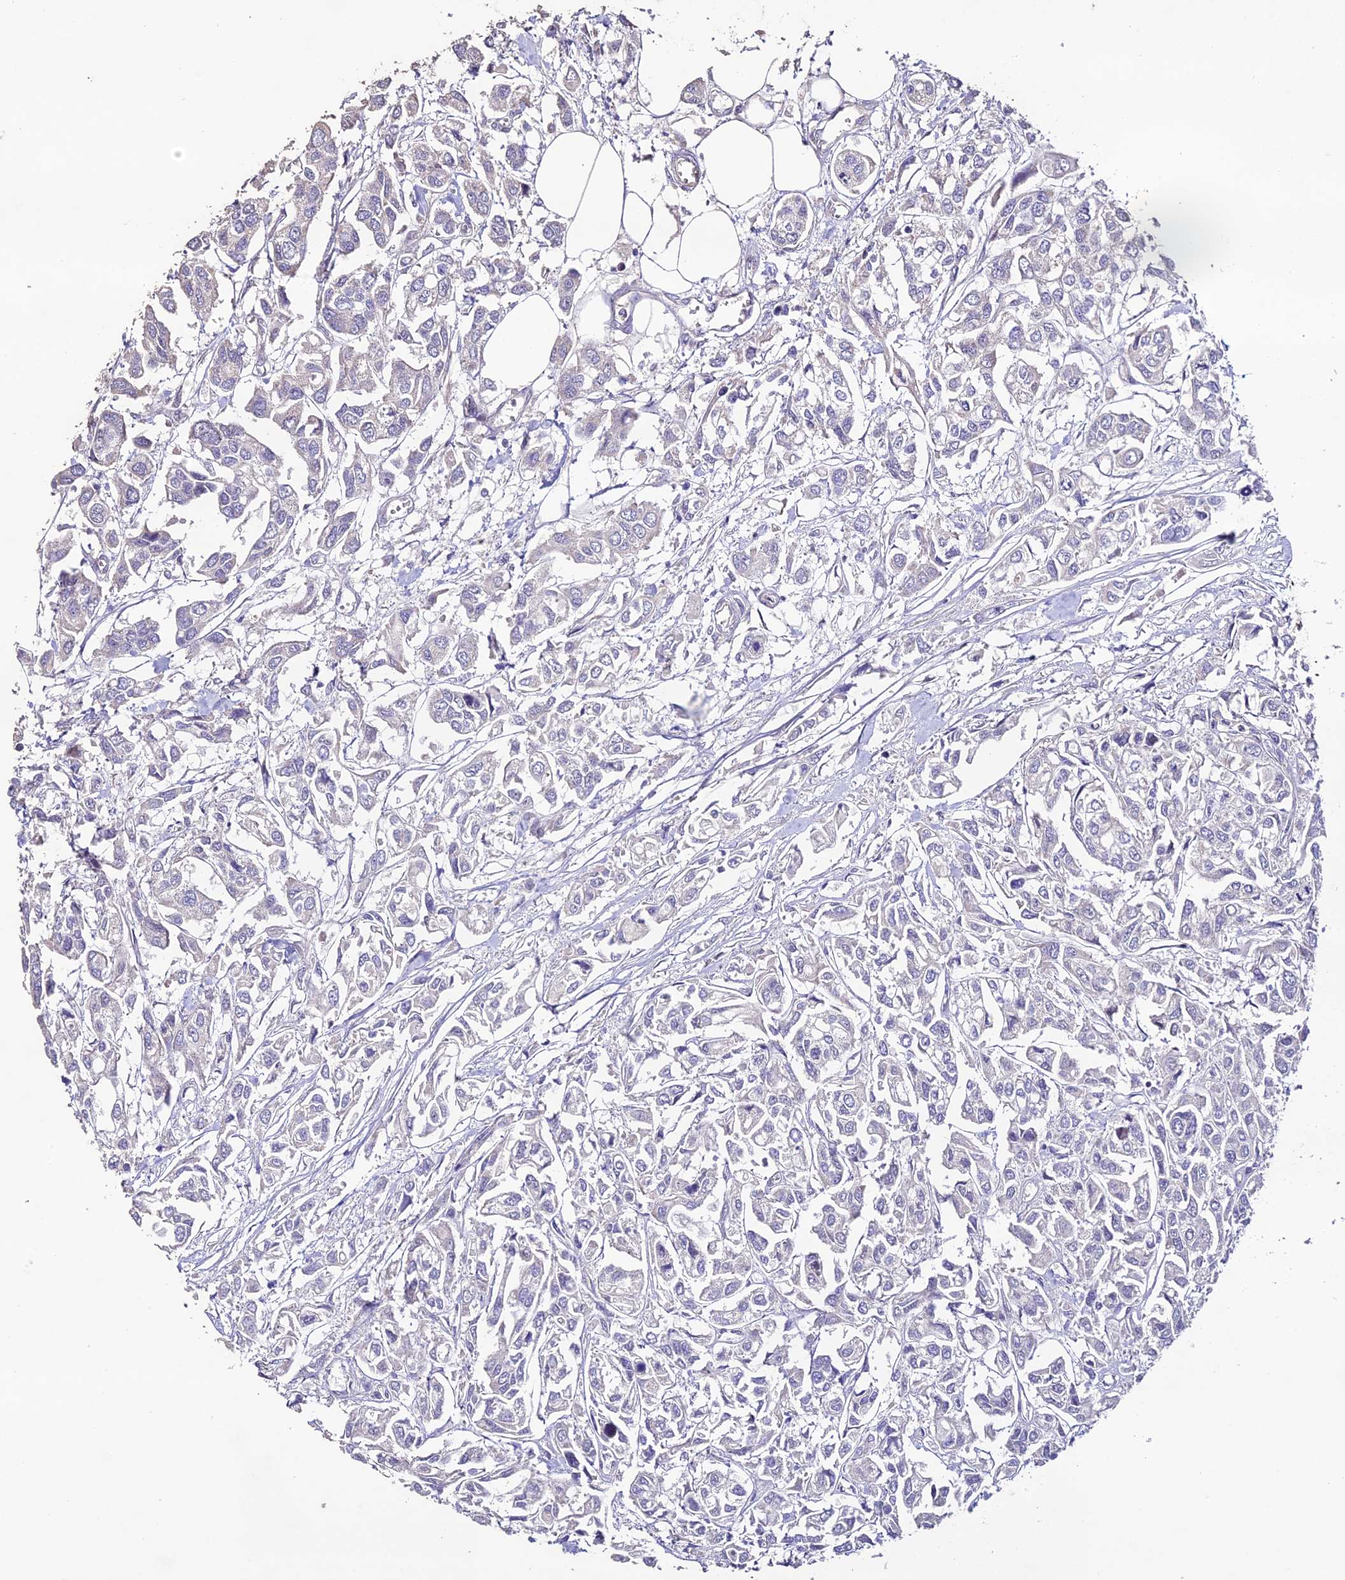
{"staining": {"intensity": "negative", "quantity": "none", "location": "none"}, "tissue": "urothelial cancer", "cell_type": "Tumor cells", "image_type": "cancer", "snomed": [{"axis": "morphology", "description": "Urothelial carcinoma, High grade"}, {"axis": "topography", "description": "Urinary bladder"}], "caption": "IHC of human urothelial carcinoma (high-grade) exhibits no staining in tumor cells.", "gene": "TRIM40", "patient": {"sex": "male", "age": 67}}